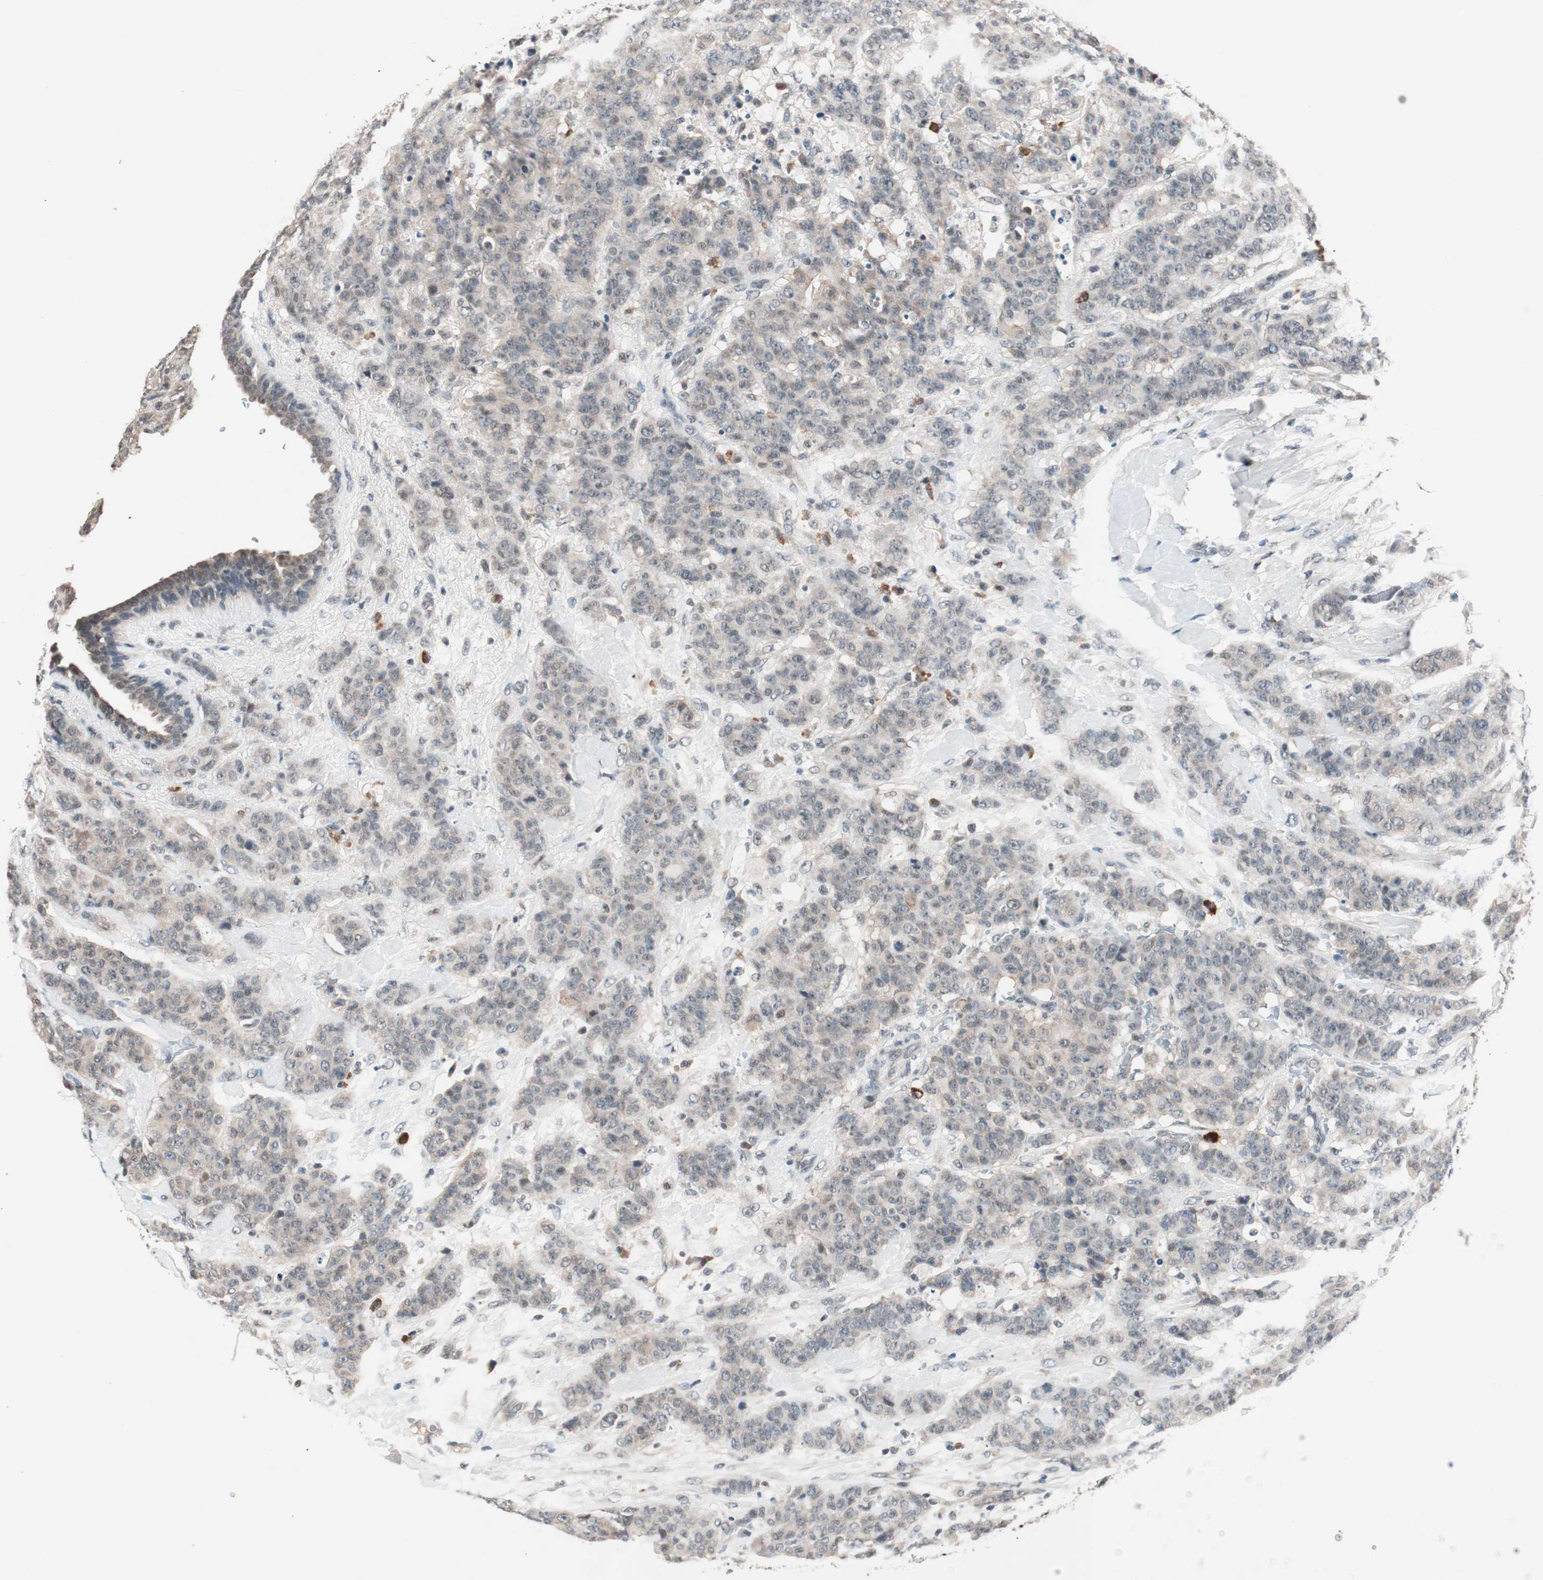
{"staining": {"intensity": "weak", "quantity": "25%-75%", "location": "cytoplasmic/membranous"}, "tissue": "breast cancer", "cell_type": "Tumor cells", "image_type": "cancer", "snomed": [{"axis": "morphology", "description": "Duct carcinoma"}, {"axis": "topography", "description": "Breast"}], "caption": "Breast invasive ductal carcinoma tissue displays weak cytoplasmic/membranous staining in approximately 25%-75% of tumor cells", "gene": "NFRKB", "patient": {"sex": "female", "age": 40}}